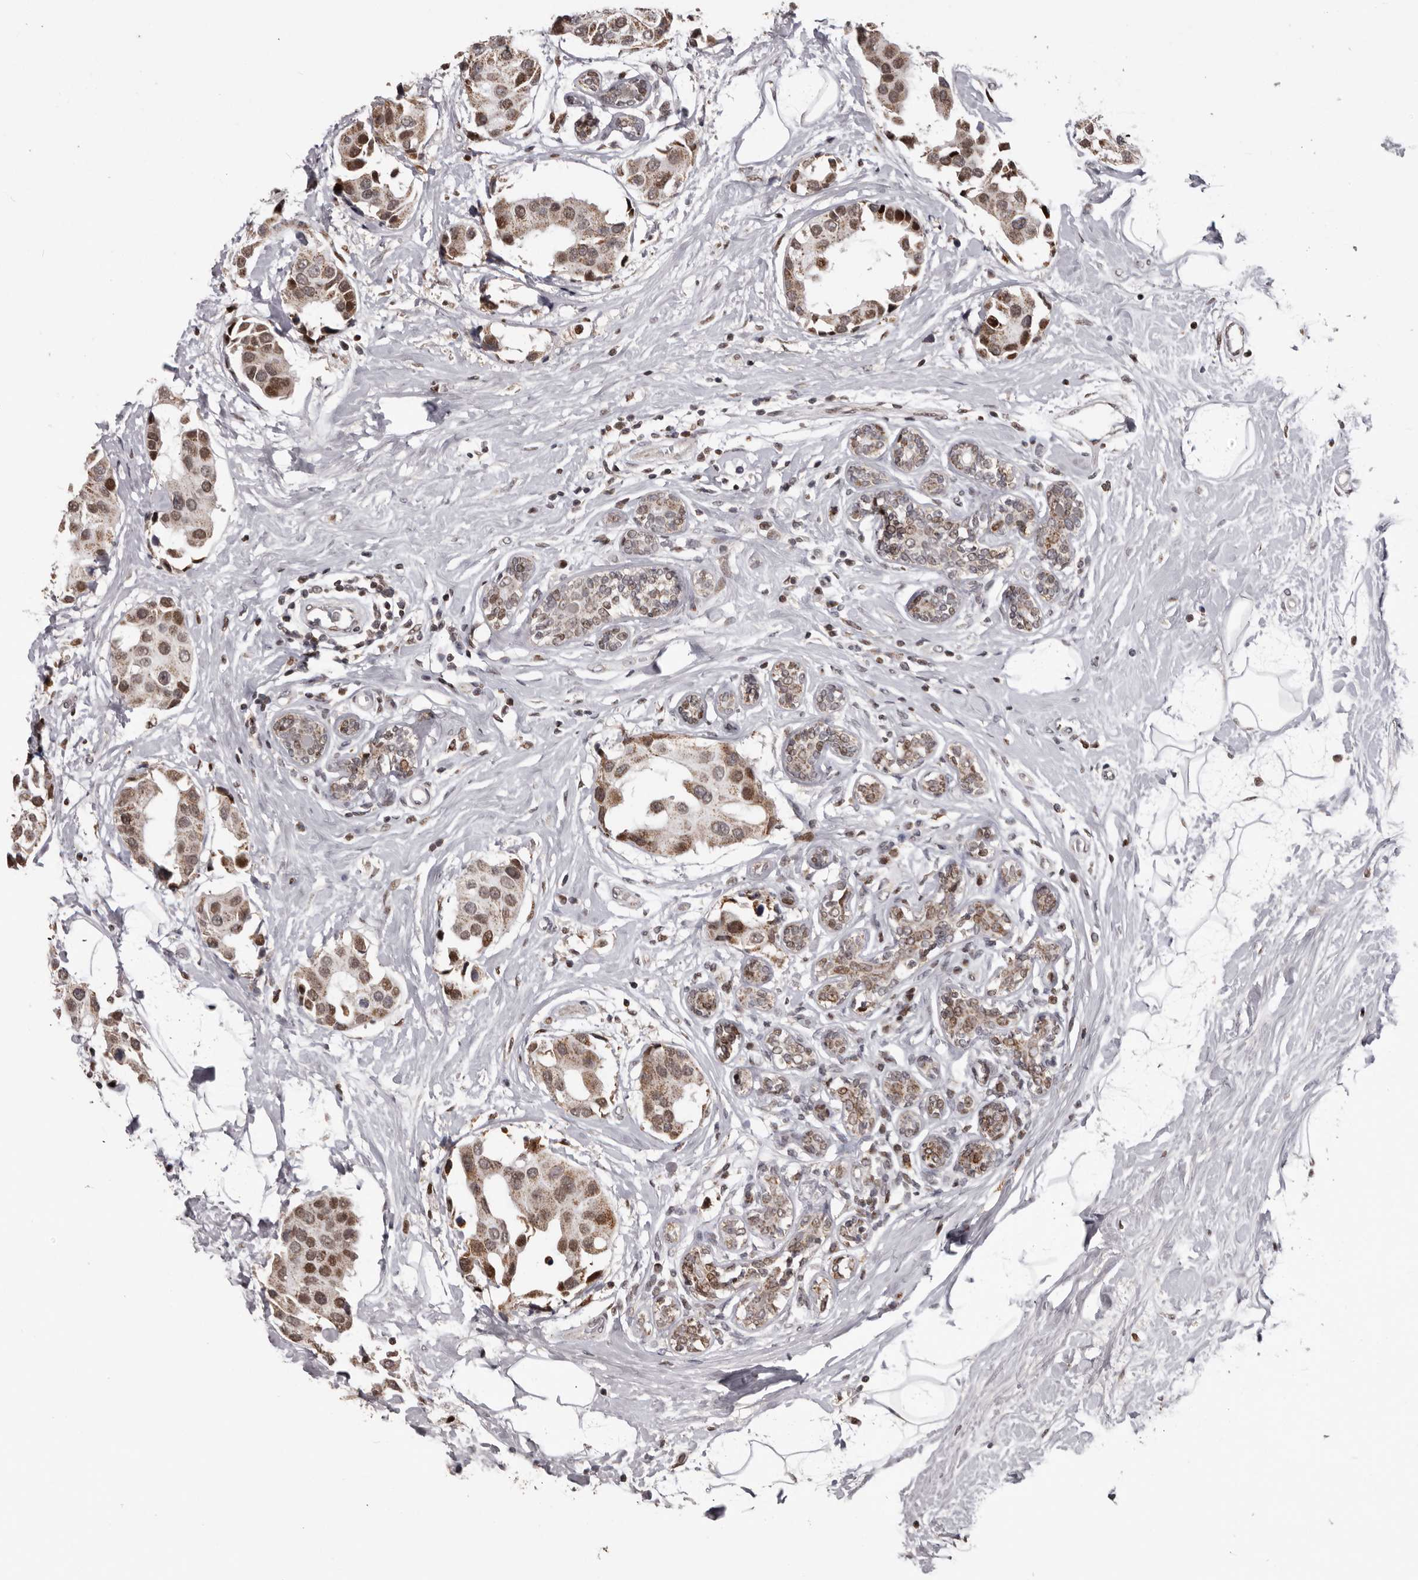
{"staining": {"intensity": "moderate", "quantity": ">75%", "location": "cytoplasmic/membranous,nuclear"}, "tissue": "breast cancer", "cell_type": "Tumor cells", "image_type": "cancer", "snomed": [{"axis": "morphology", "description": "Normal tissue, NOS"}, {"axis": "morphology", "description": "Duct carcinoma"}, {"axis": "topography", "description": "Breast"}], "caption": "Immunohistochemistry photomicrograph of breast cancer (intraductal carcinoma) stained for a protein (brown), which demonstrates medium levels of moderate cytoplasmic/membranous and nuclear positivity in about >75% of tumor cells.", "gene": "C17orf99", "patient": {"sex": "female", "age": 39}}